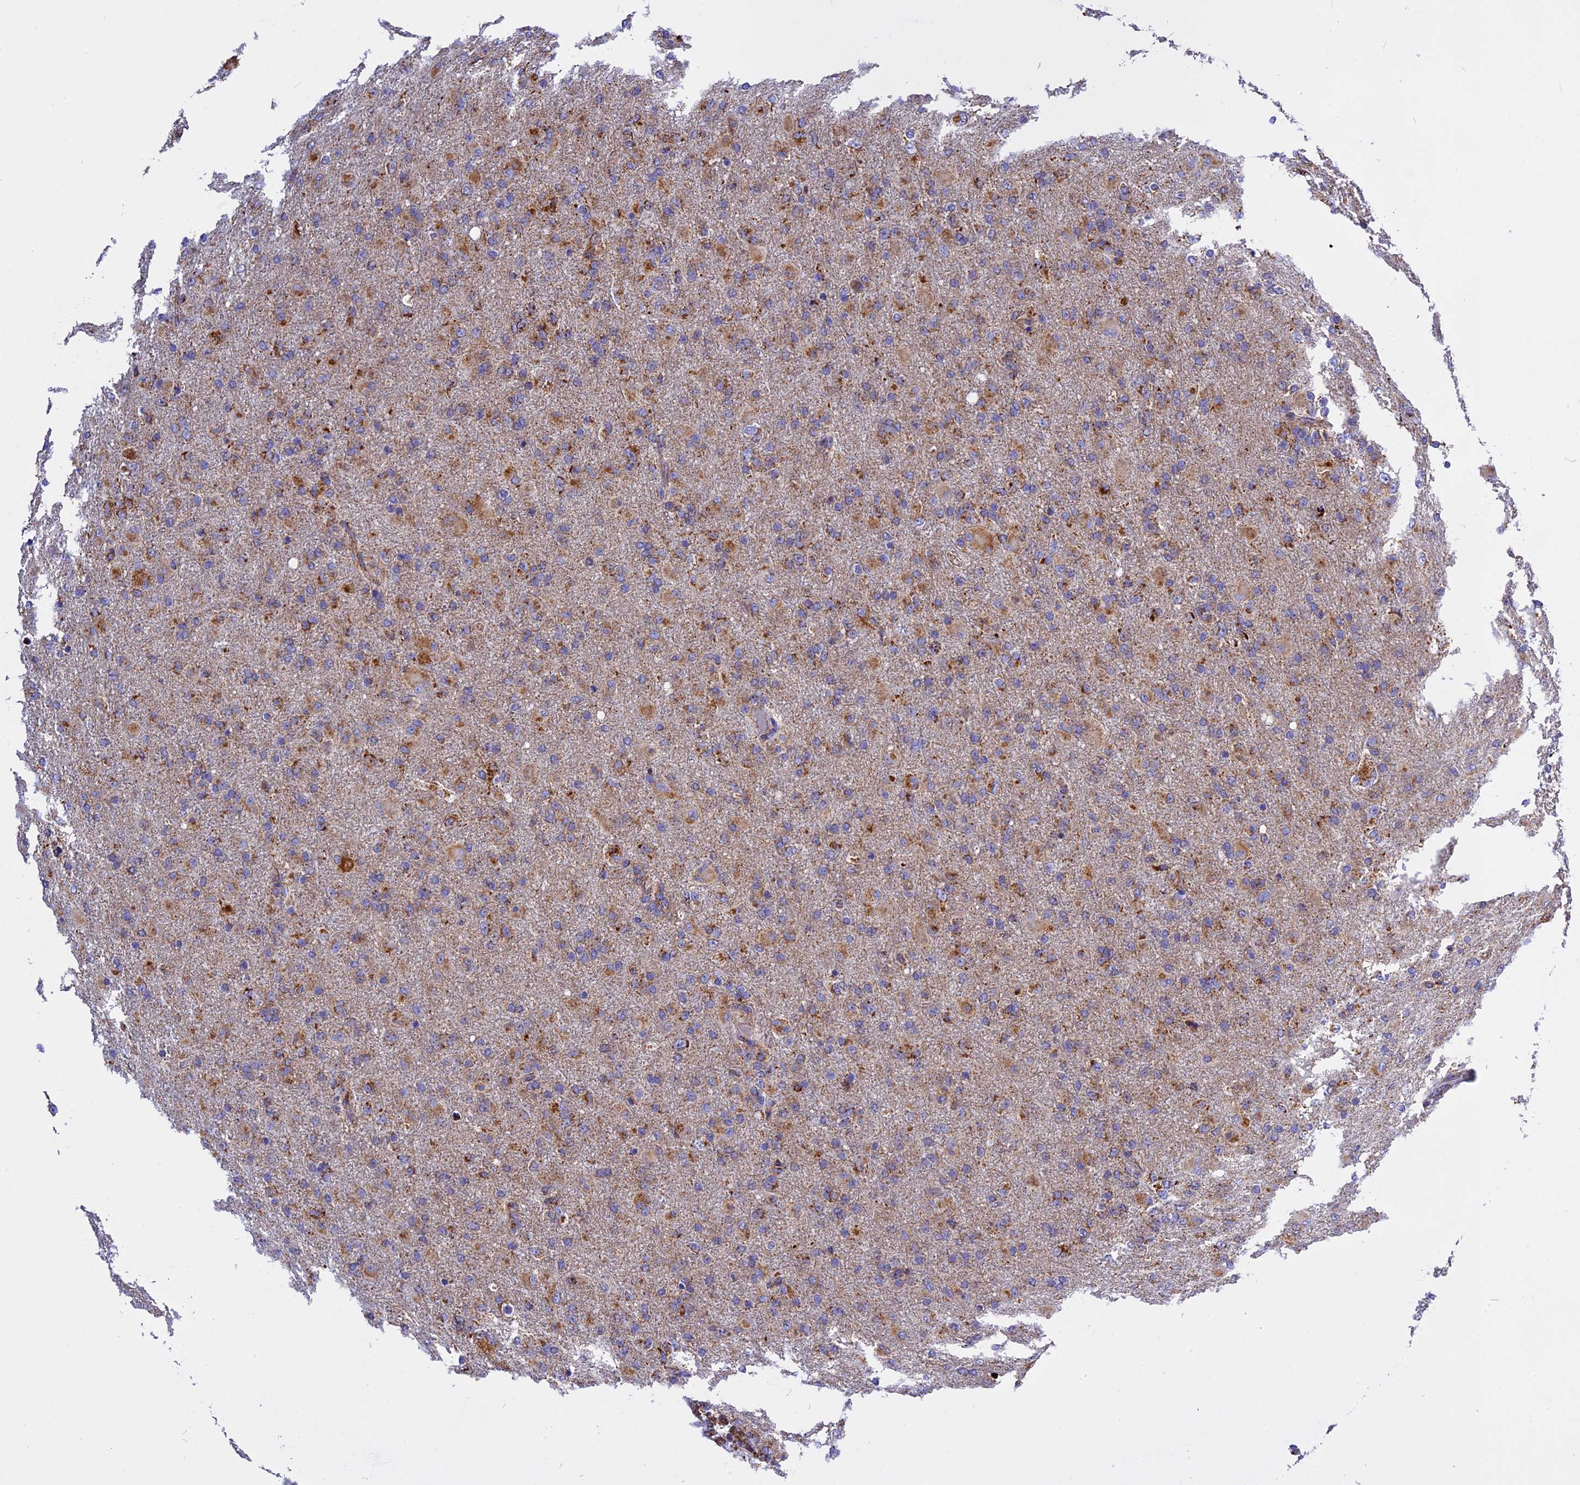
{"staining": {"intensity": "moderate", "quantity": "25%-75%", "location": "cytoplasmic/membranous"}, "tissue": "glioma", "cell_type": "Tumor cells", "image_type": "cancer", "snomed": [{"axis": "morphology", "description": "Glioma, malignant, Low grade"}, {"axis": "topography", "description": "Brain"}], "caption": "Immunohistochemistry (IHC) of glioma shows medium levels of moderate cytoplasmic/membranous staining in about 25%-75% of tumor cells. (DAB IHC with brightfield microscopy, high magnification).", "gene": "VDAC2", "patient": {"sex": "male", "age": 65}}